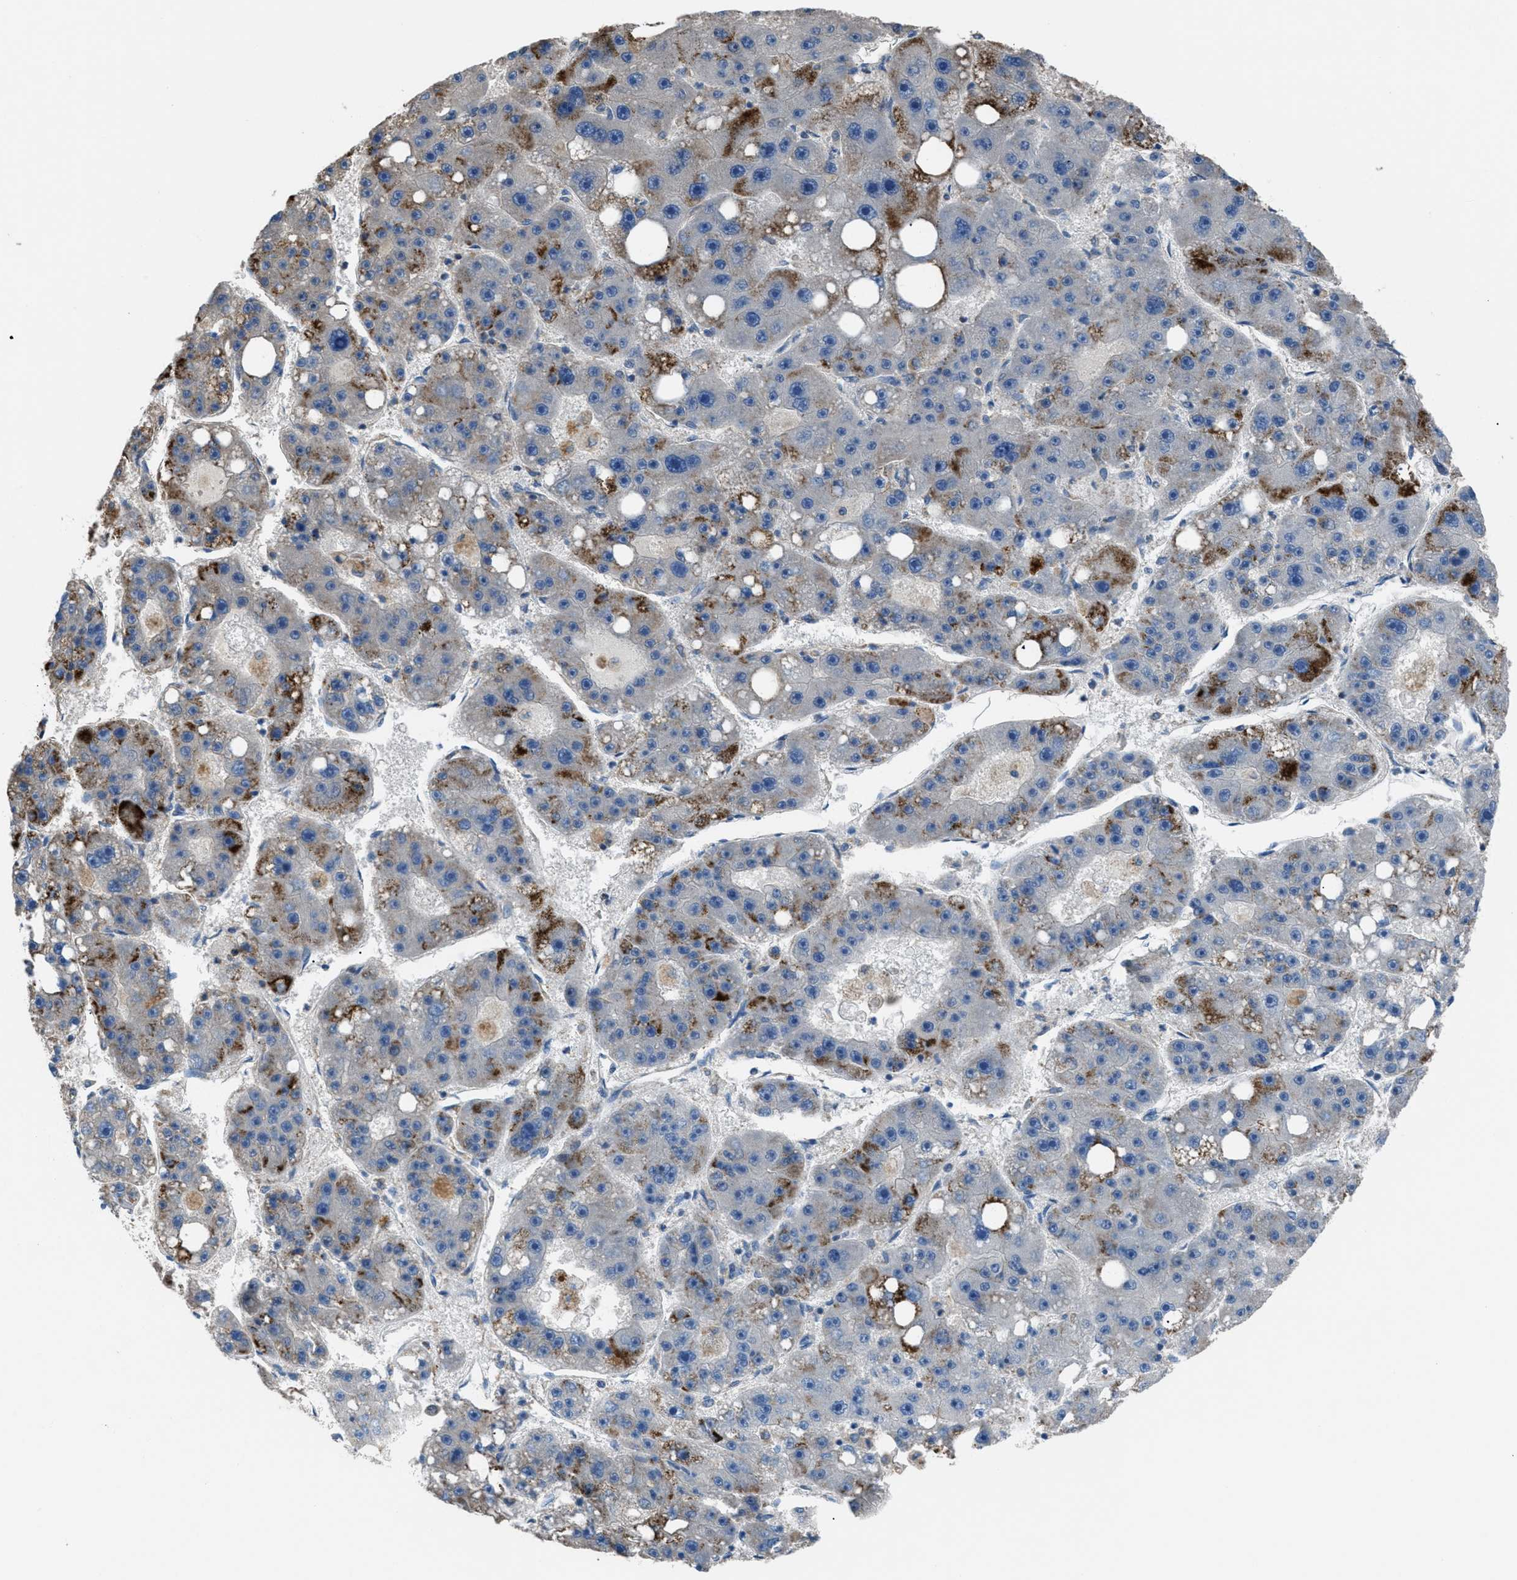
{"staining": {"intensity": "moderate", "quantity": "<25%", "location": "cytoplasmic/membranous"}, "tissue": "liver cancer", "cell_type": "Tumor cells", "image_type": "cancer", "snomed": [{"axis": "morphology", "description": "Carcinoma, Hepatocellular, NOS"}, {"axis": "topography", "description": "Liver"}], "caption": "Immunohistochemistry staining of liver cancer, which reveals low levels of moderate cytoplasmic/membranous staining in approximately <25% of tumor cells indicating moderate cytoplasmic/membranous protein positivity. The staining was performed using DAB (brown) for protein detection and nuclei were counterstained in hematoxylin (blue).", "gene": "SGCZ", "patient": {"sex": "female", "age": 61}}